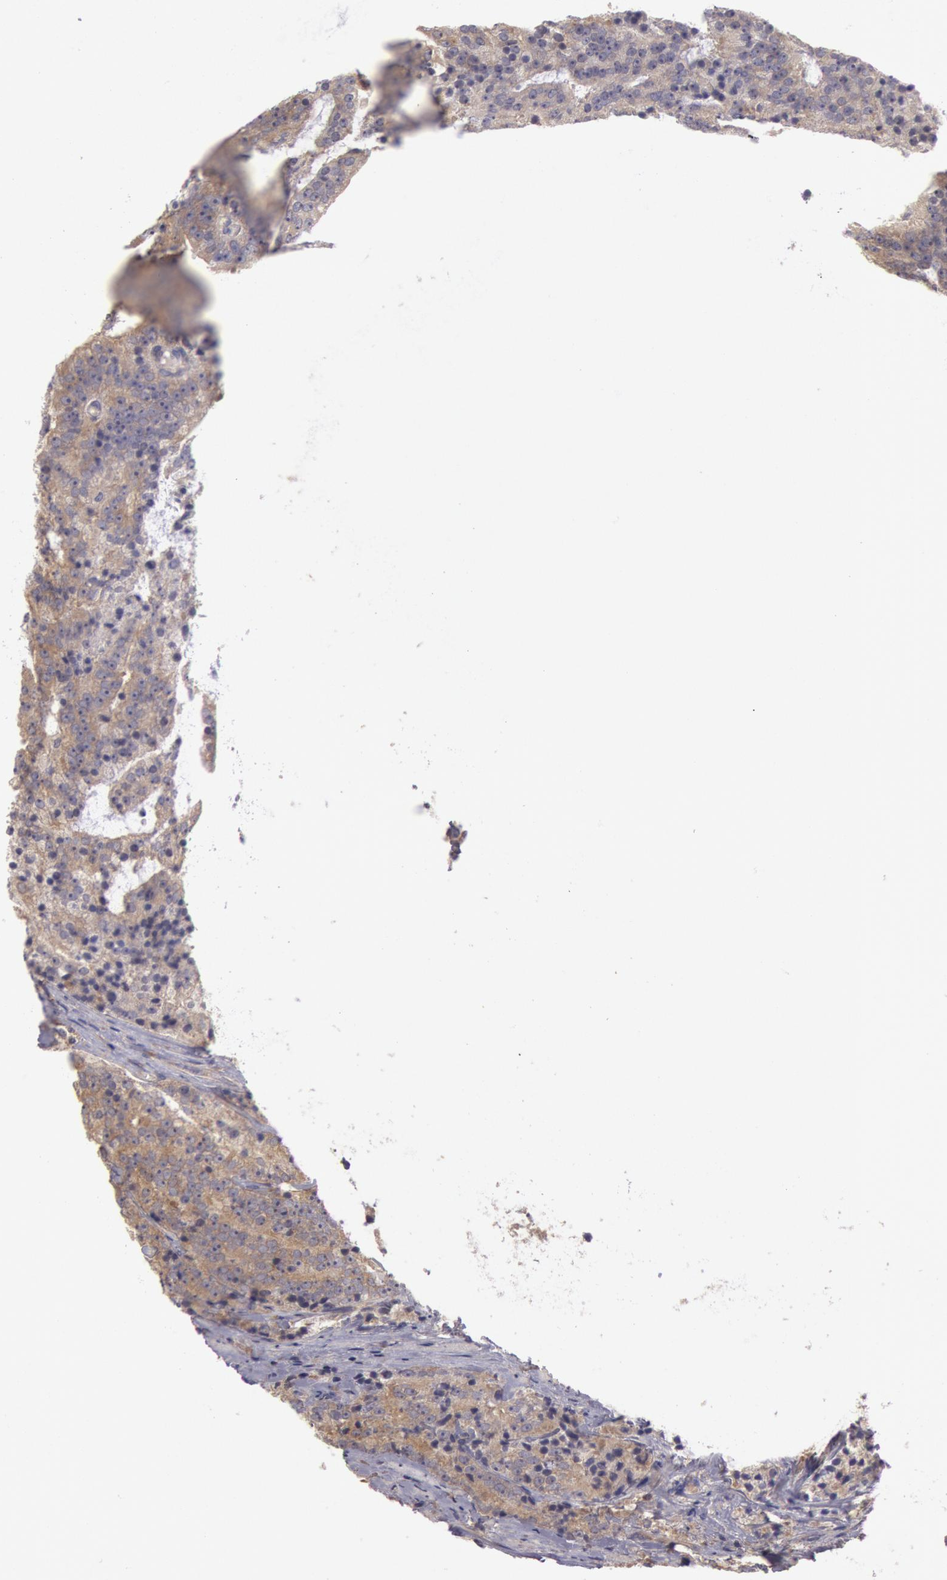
{"staining": {"intensity": "moderate", "quantity": ">75%", "location": "cytoplasmic/membranous"}, "tissue": "prostate cancer", "cell_type": "Tumor cells", "image_type": "cancer", "snomed": [{"axis": "morphology", "description": "Adenocarcinoma, Medium grade"}, {"axis": "topography", "description": "Prostate"}], "caption": "The photomicrograph reveals immunohistochemical staining of prostate adenocarcinoma (medium-grade). There is moderate cytoplasmic/membranous staining is identified in approximately >75% of tumor cells.", "gene": "NMT2", "patient": {"sex": "male", "age": 65}}